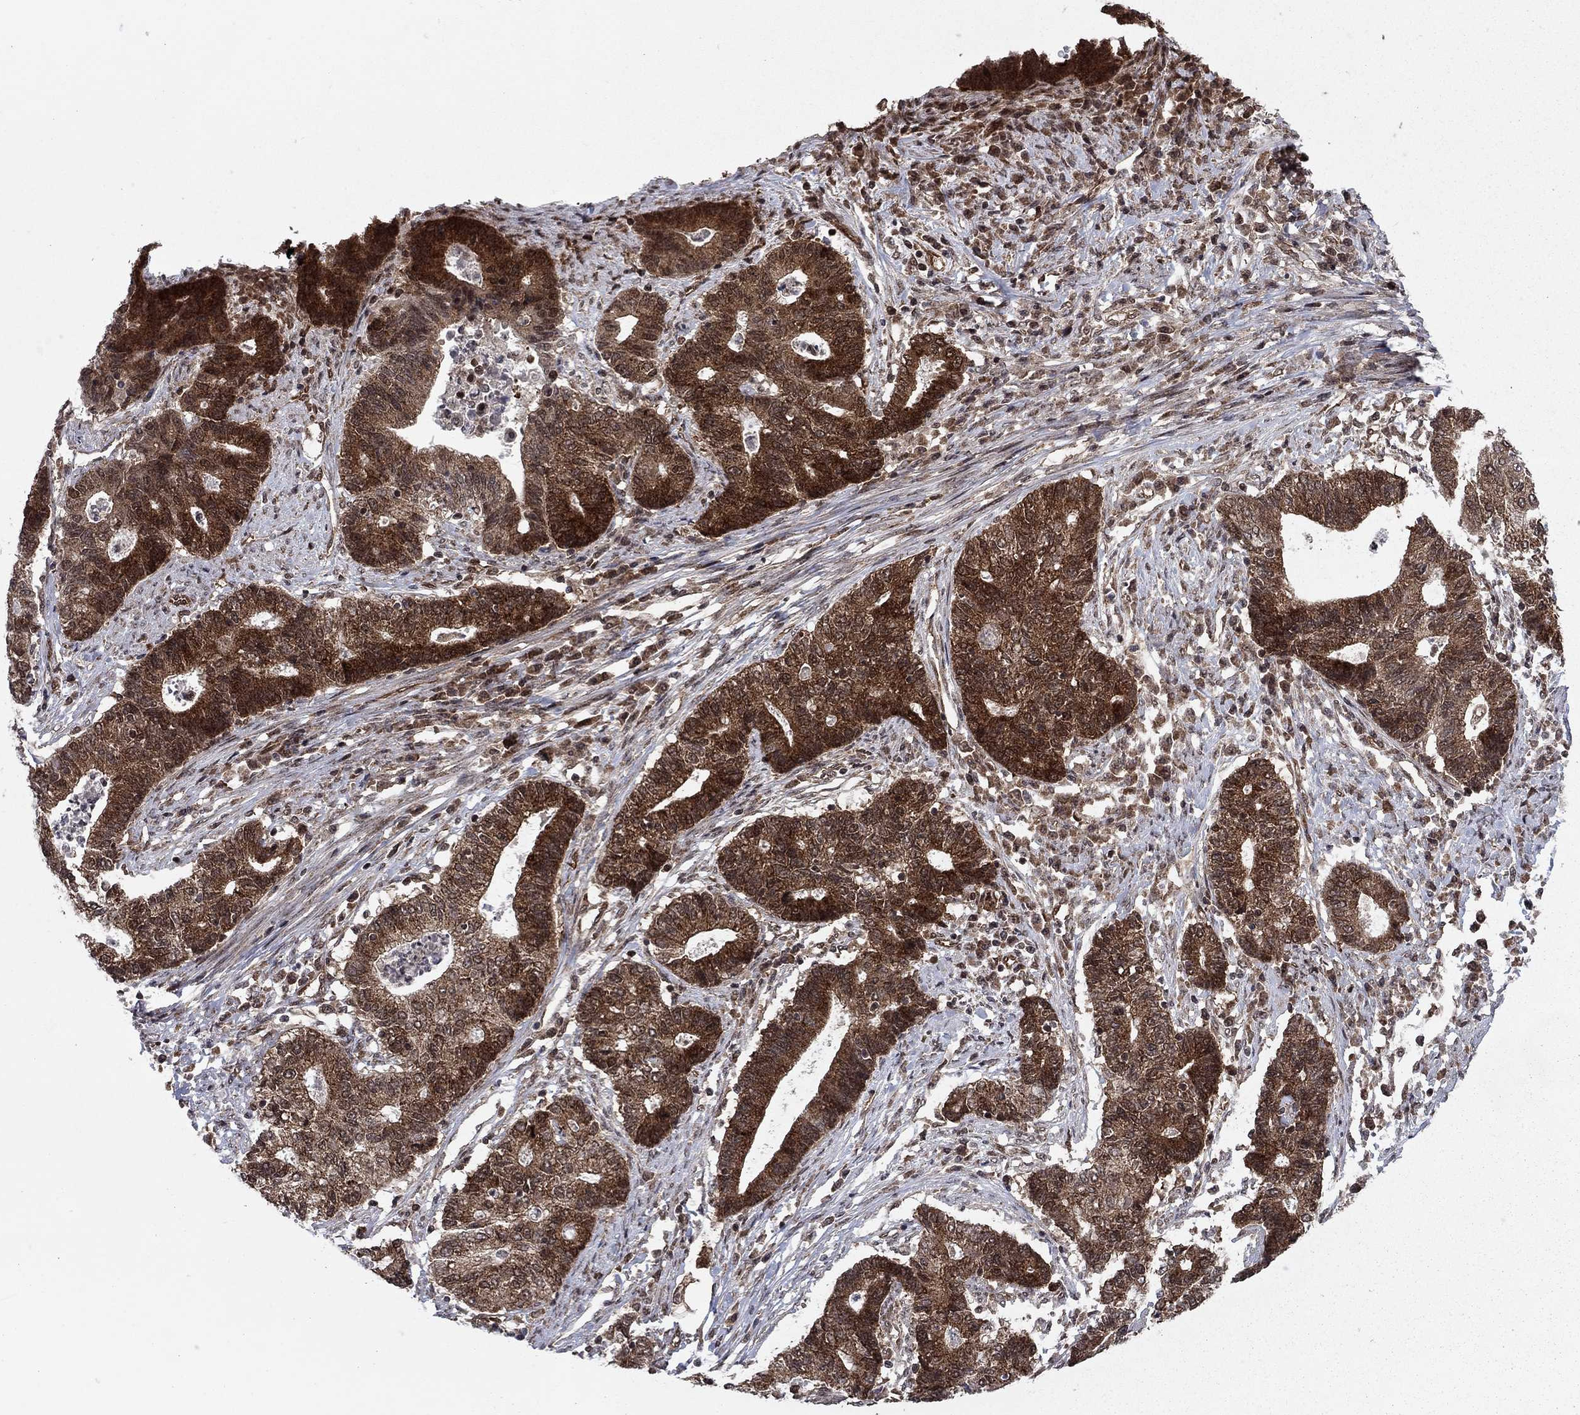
{"staining": {"intensity": "strong", "quantity": "25%-75%", "location": "cytoplasmic/membranous"}, "tissue": "endometrial cancer", "cell_type": "Tumor cells", "image_type": "cancer", "snomed": [{"axis": "morphology", "description": "Adenocarcinoma, NOS"}, {"axis": "topography", "description": "Uterus"}, {"axis": "topography", "description": "Endometrium"}], "caption": "A histopathology image of endometrial cancer (adenocarcinoma) stained for a protein displays strong cytoplasmic/membranous brown staining in tumor cells. (IHC, brightfield microscopy, high magnification).", "gene": "DNAJA1", "patient": {"sex": "female", "age": 54}}